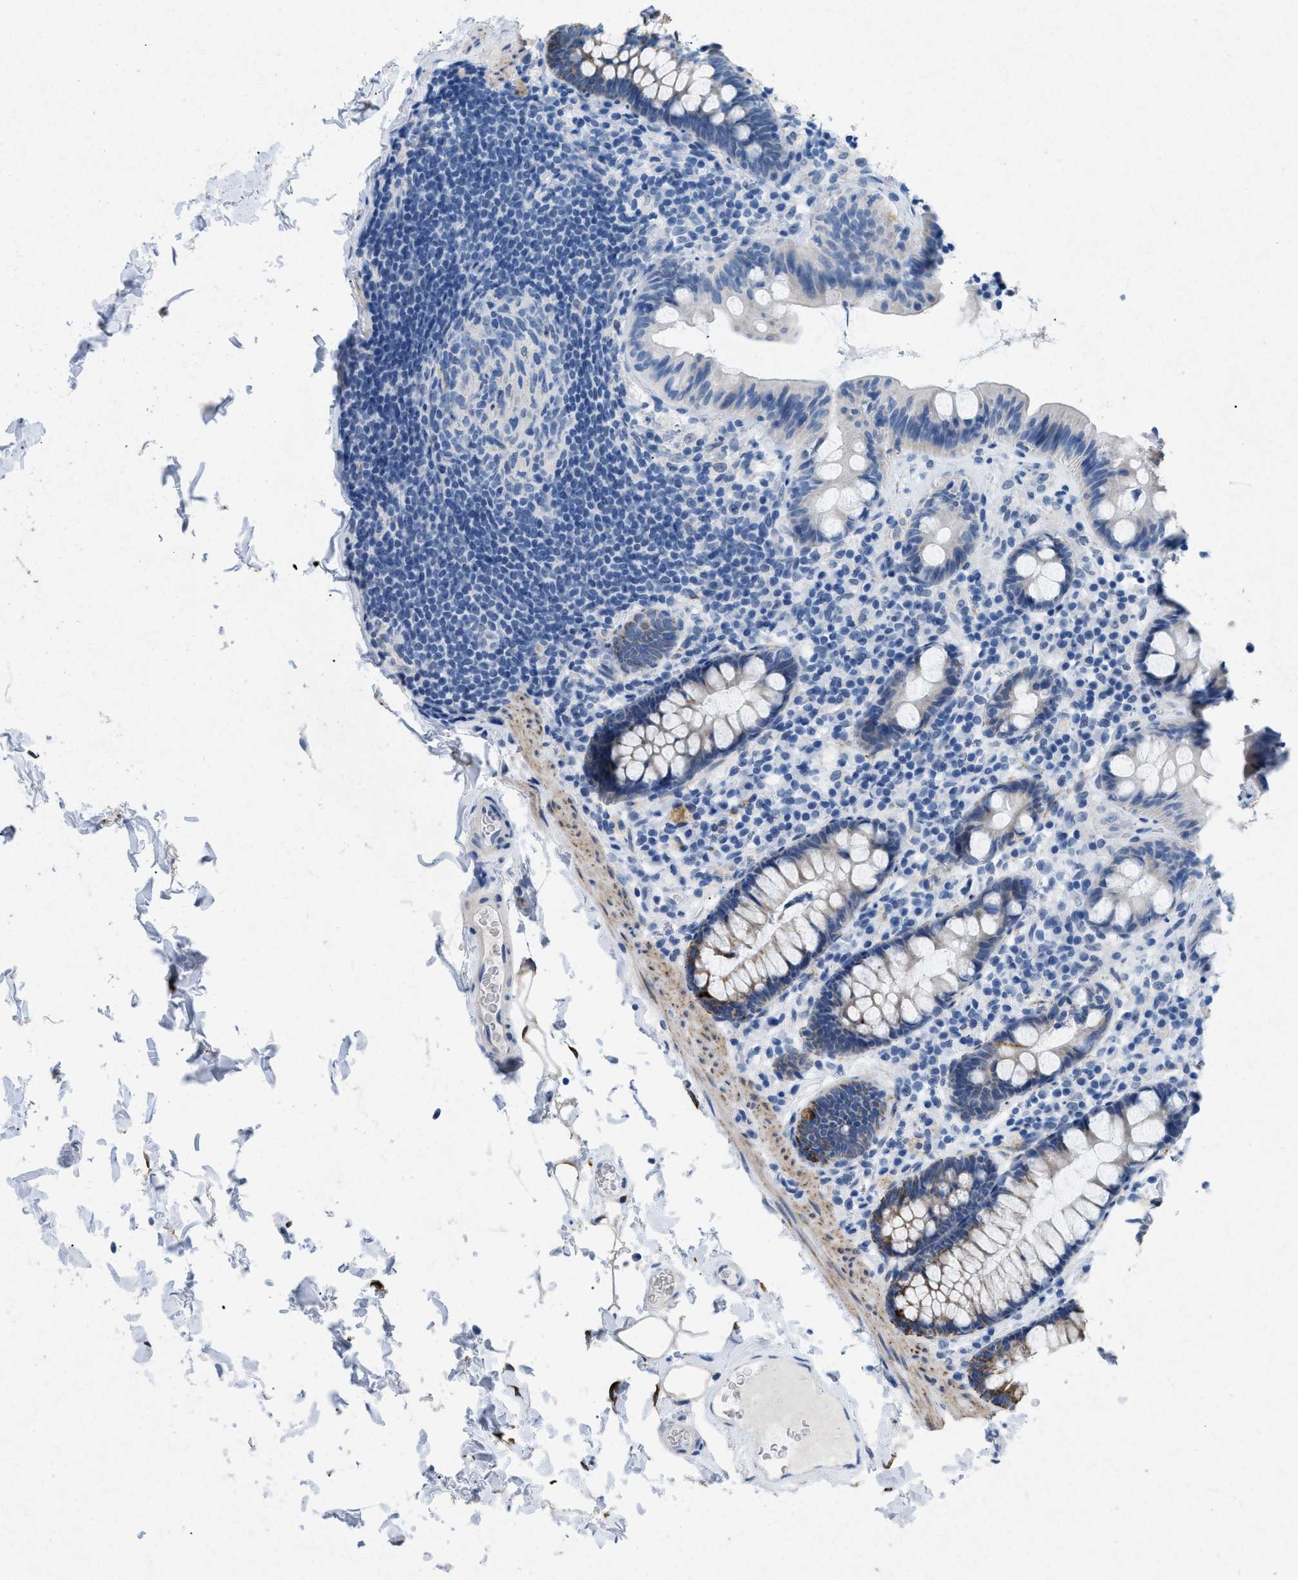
{"staining": {"intensity": "negative", "quantity": "none", "location": "none"}, "tissue": "colon", "cell_type": "Endothelial cells", "image_type": "normal", "snomed": [{"axis": "morphology", "description": "Normal tissue, NOS"}, {"axis": "topography", "description": "Colon"}], "caption": "Human colon stained for a protein using immunohistochemistry (IHC) displays no positivity in endothelial cells.", "gene": "TASOR", "patient": {"sex": "female", "age": 80}}